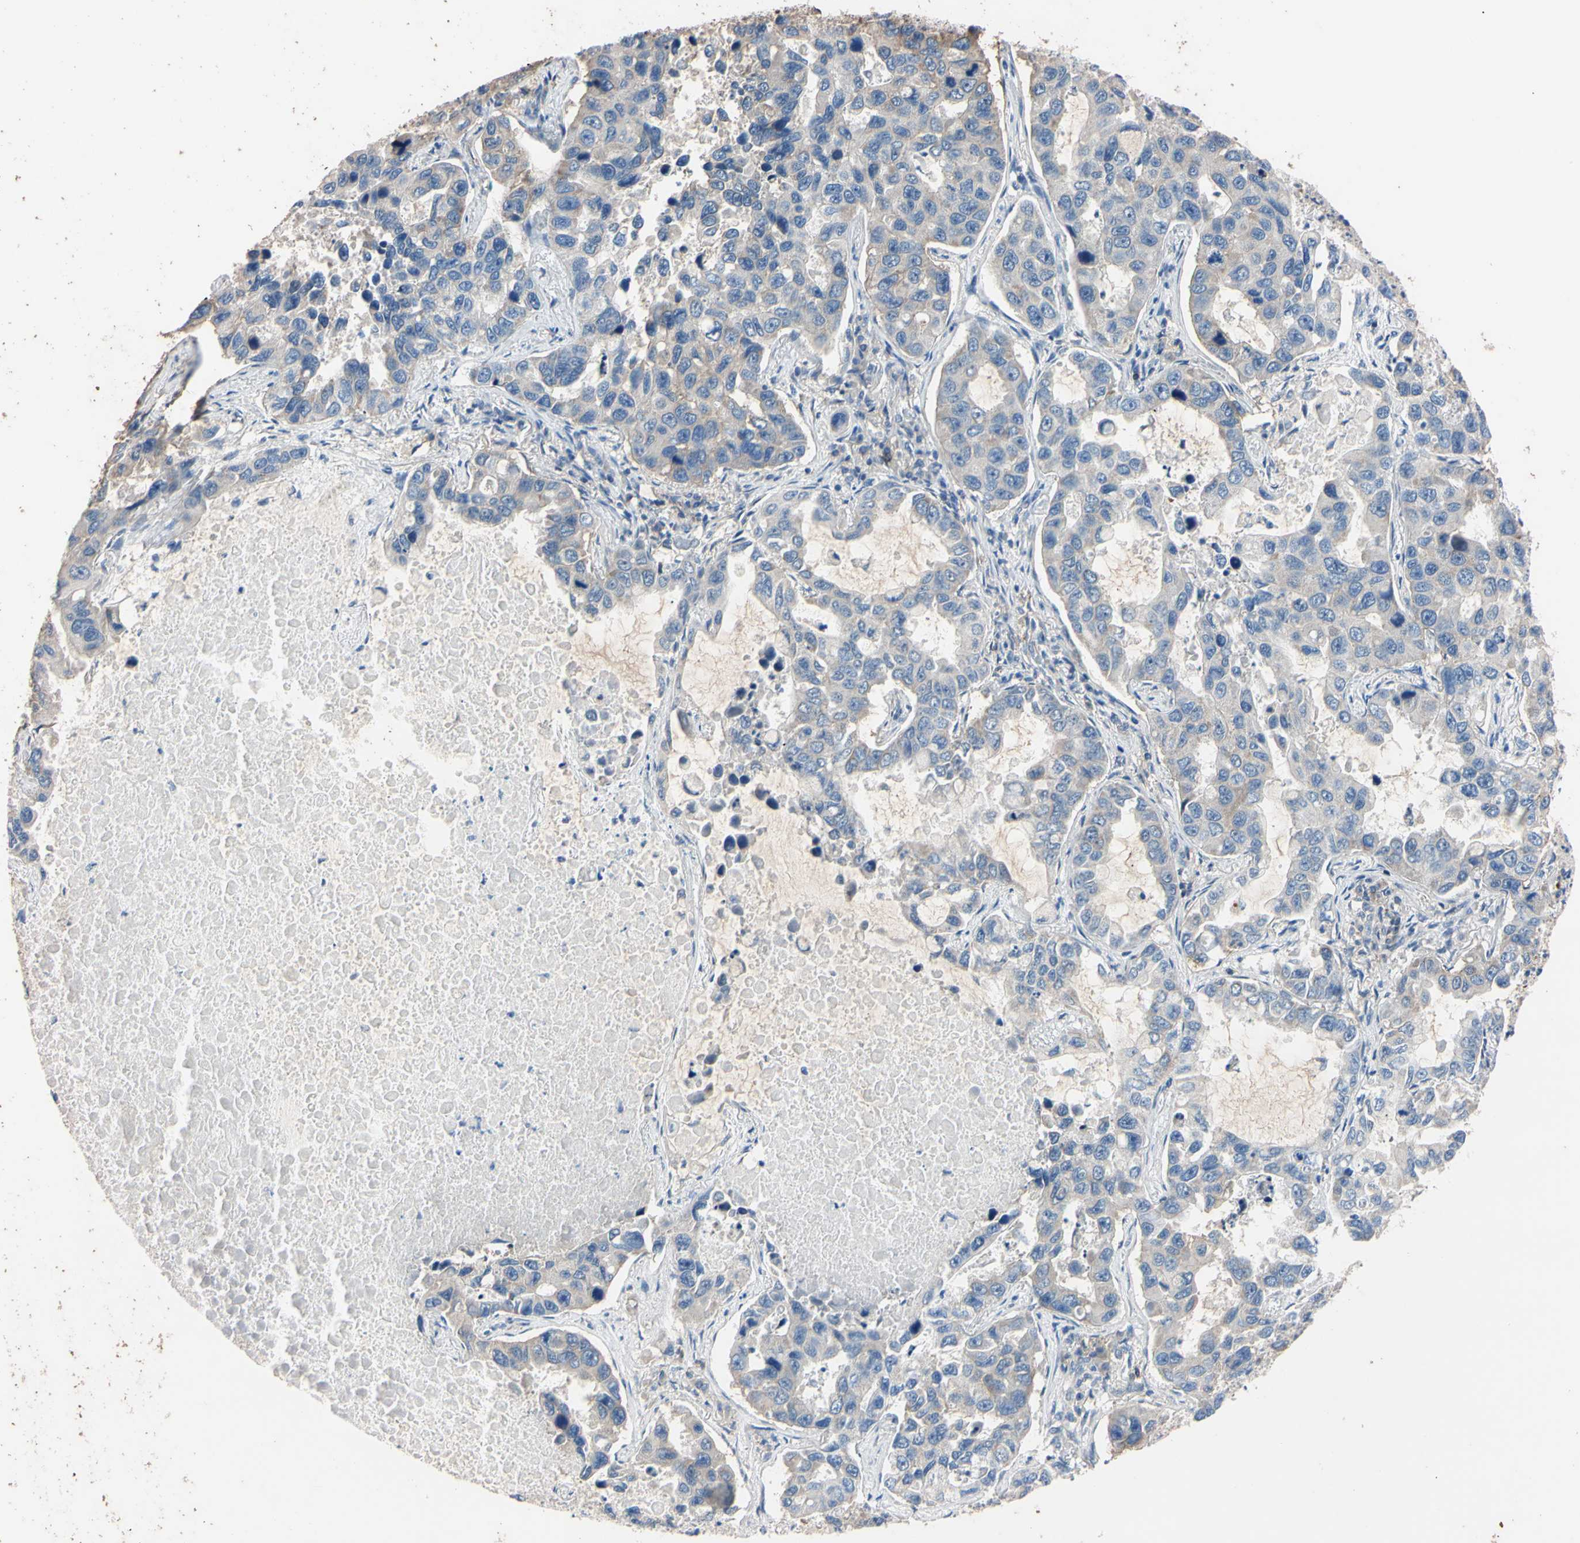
{"staining": {"intensity": "weak", "quantity": "<25%", "location": "cytoplasmic/membranous"}, "tissue": "lung cancer", "cell_type": "Tumor cells", "image_type": "cancer", "snomed": [{"axis": "morphology", "description": "Adenocarcinoma, NOS"}, {"axis": "topography", "description": "Lung"}], "caption": "Immunohistochemistry of adenocarcinoma (lung) reveals no positivity in tumor cells.", "gene": "PNKD", "patient": {"sex": "male", "age": 64}}